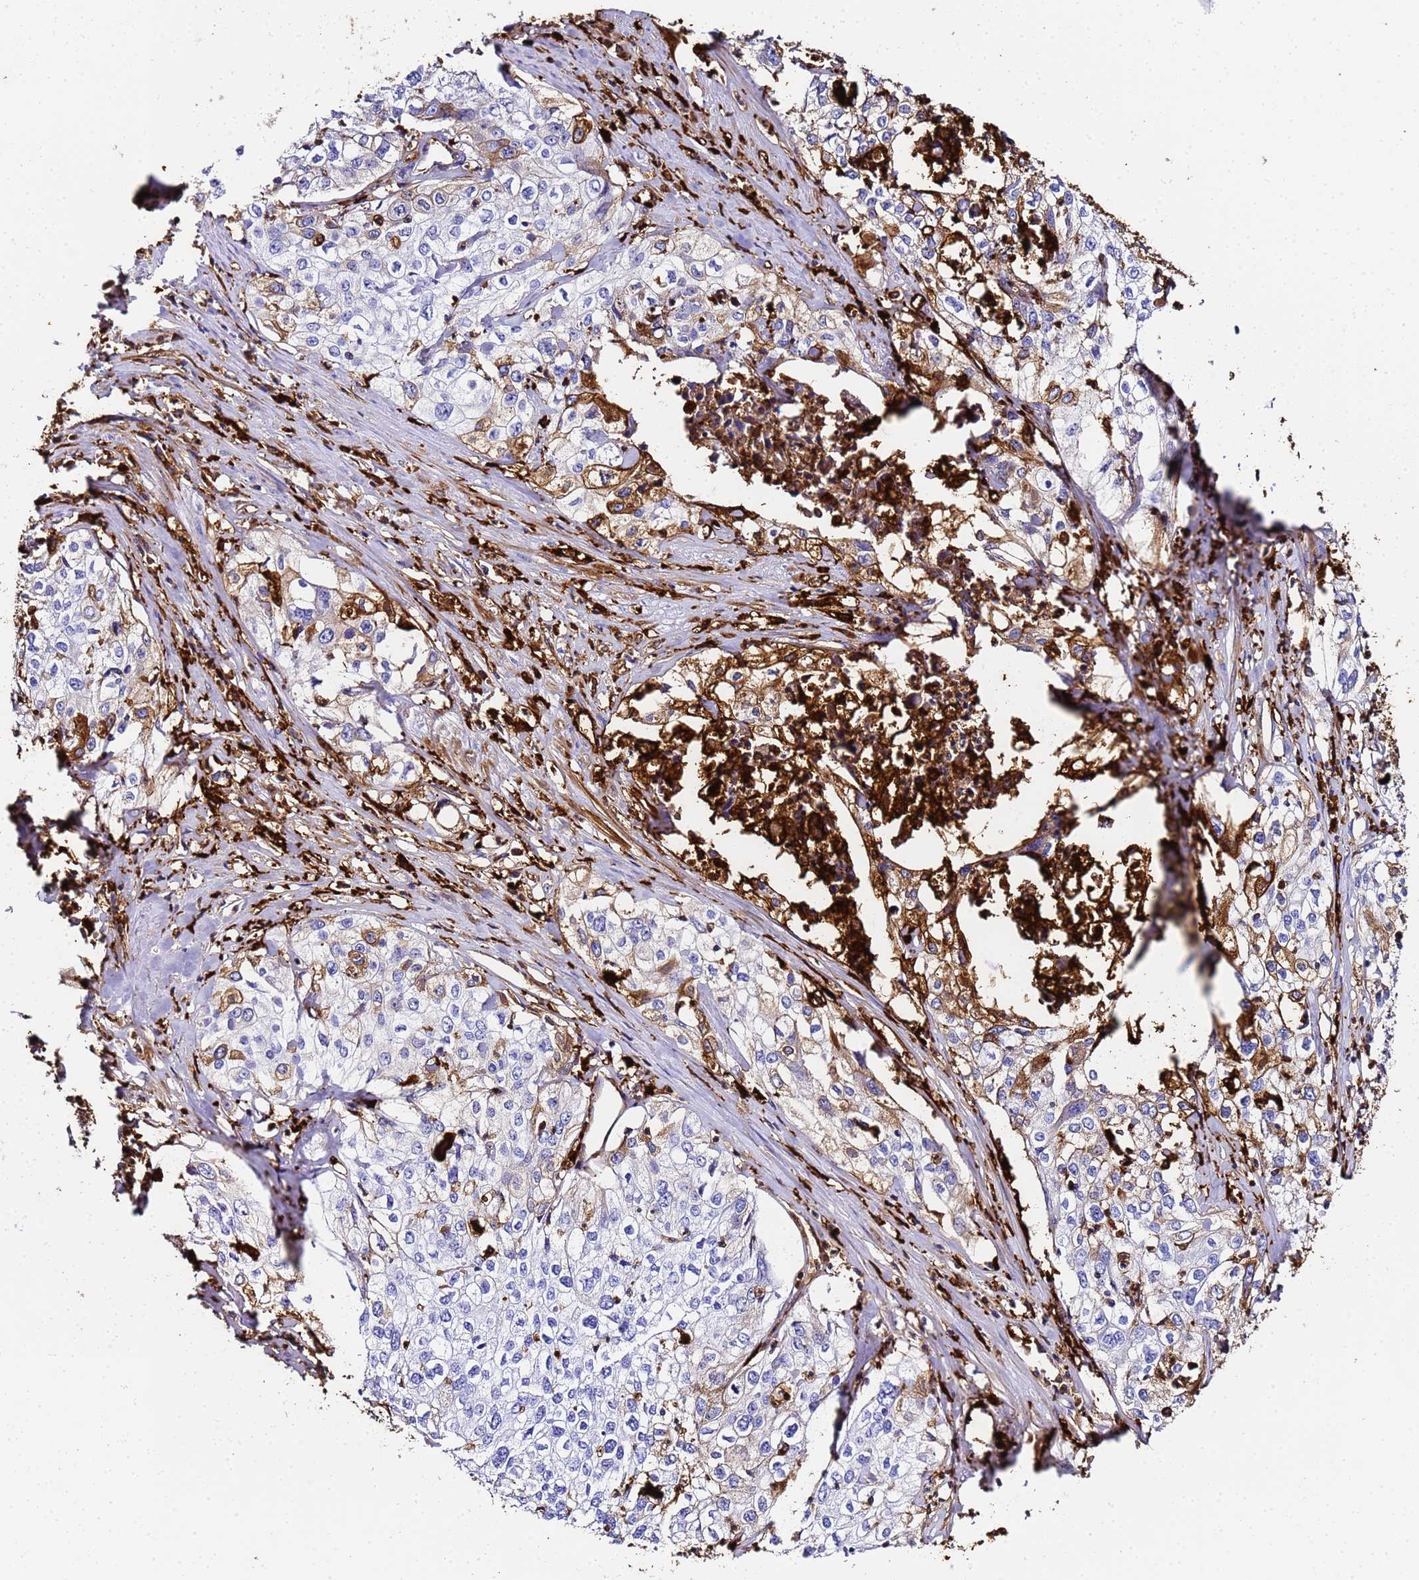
{"staining": {"intensity": "moderate", "quantity": "<25%", "location": "cytoplasmic/membranous"}, "tissue": "cervical cancer", "cell_type": "Tumor cells", "image_type": "cancer", "snomed": [{"axis": "morphology", "description": "Squamous cell carcinoma, NOS"}, {"axis": "topography", "description": "Cervix"}], "caption": "Cervical cancer tissue displays moderate cytoplasmic/membranous positivity in approximately <25% of tumor cells", "gene": "FTL", "patient": {"sex": "female", "age": 31}}